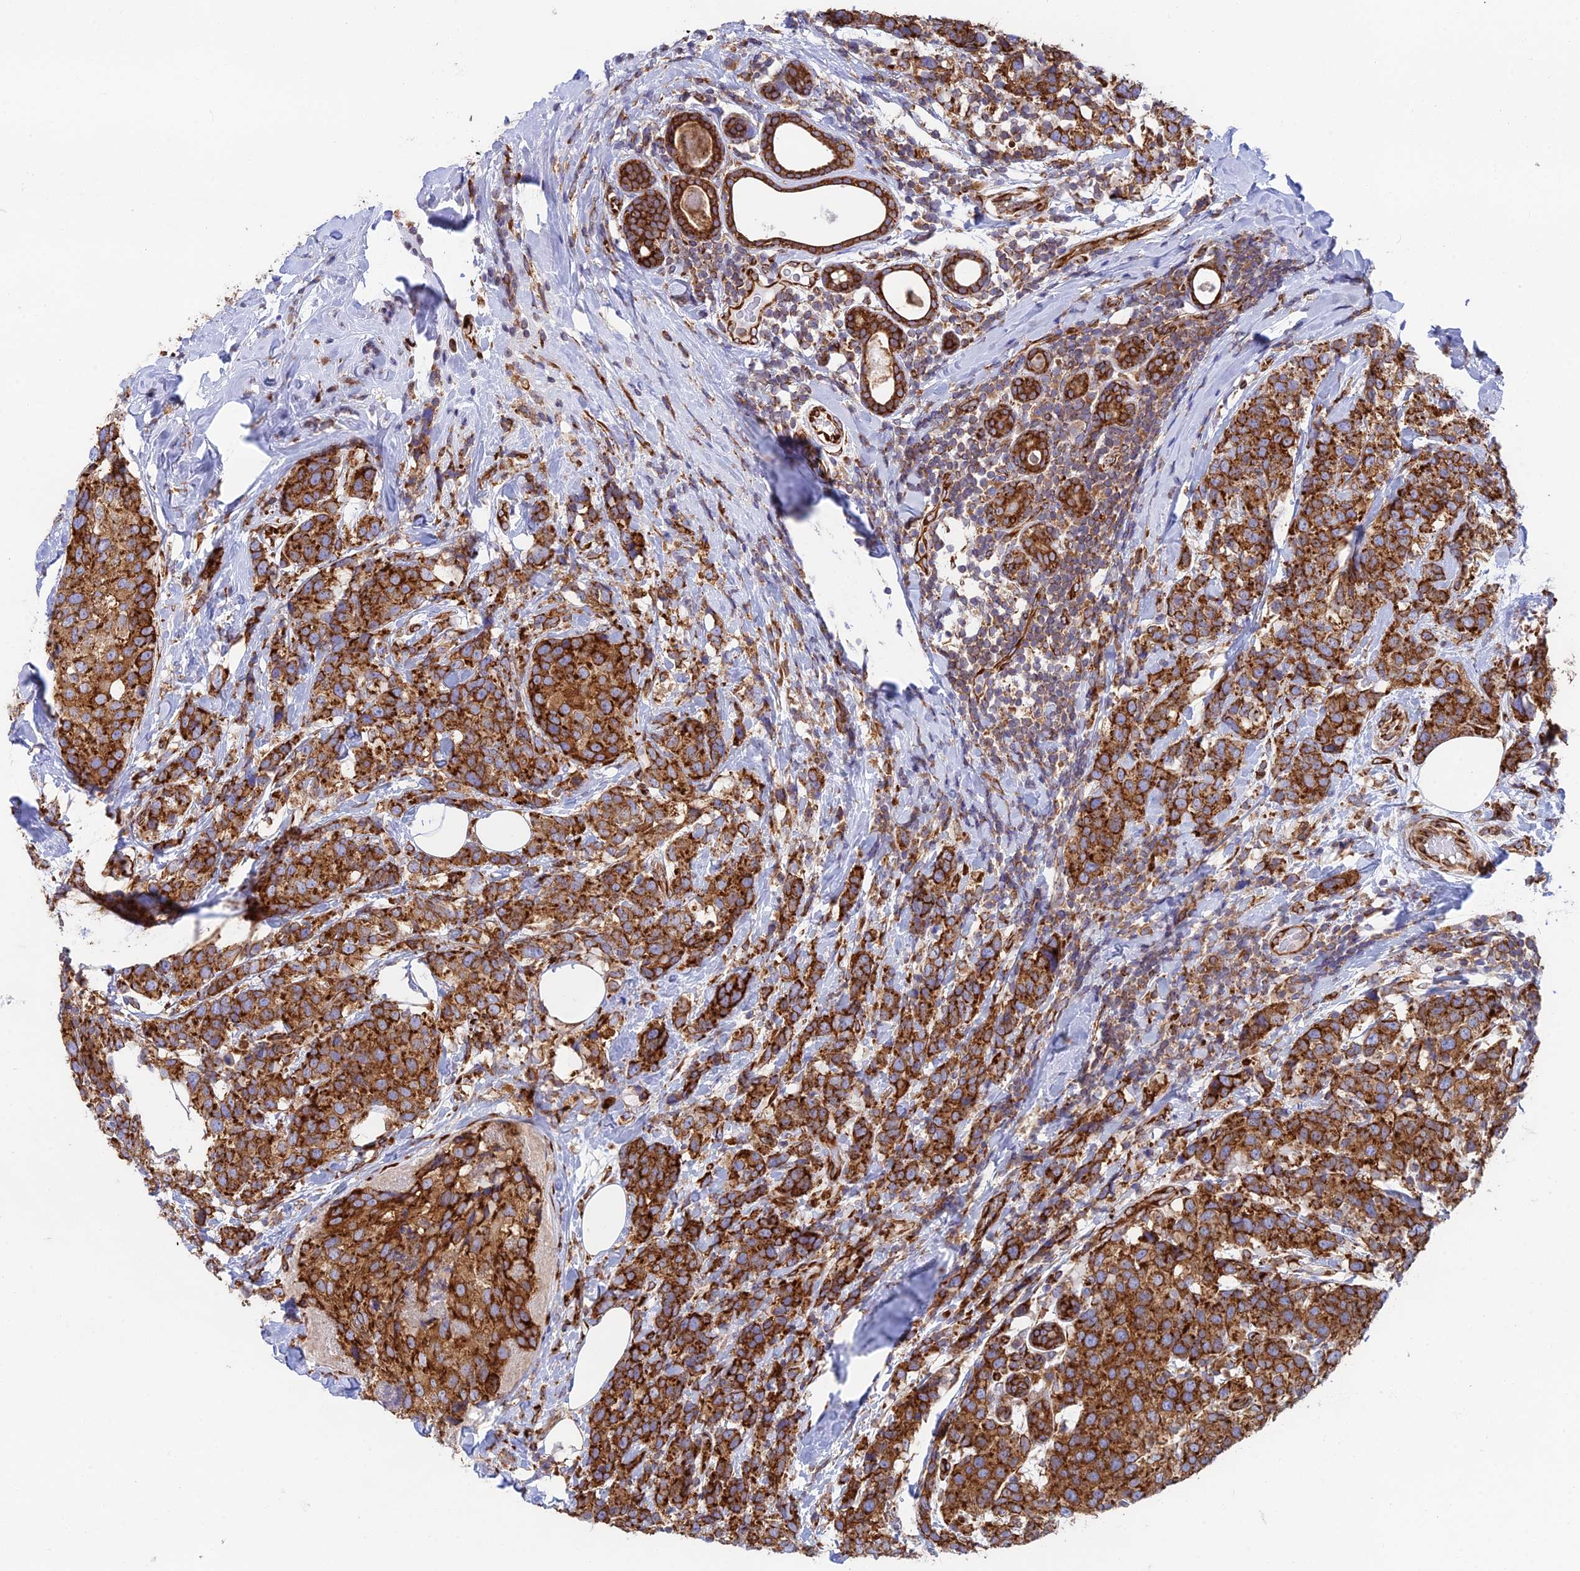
{"staining": {"intensity": "strong", "quantity": ">75%", "location": "cytoplasmic/membranous"}, "tissue": "breast cancer", "cell_type": "Tumor cells", "image_type": "cancer", "snomed": [{"axis": "morphology", "description": "Lobular carcinoma"}, {"axis": "topography", "description": "Breast"}], "caption": "Protein expression analysis of human breast cancer reveals strong cytoplasmic/membranous expression in about >75% of tumor cells. The protein is stained brown, and the nuclei are stained in blue (DAB (3,3'-diaminobenzidine) IHC with brightfield microscopy, high magnification).", "gene": "CCDC69", "patient": {"sex": "female", "age": 59}}